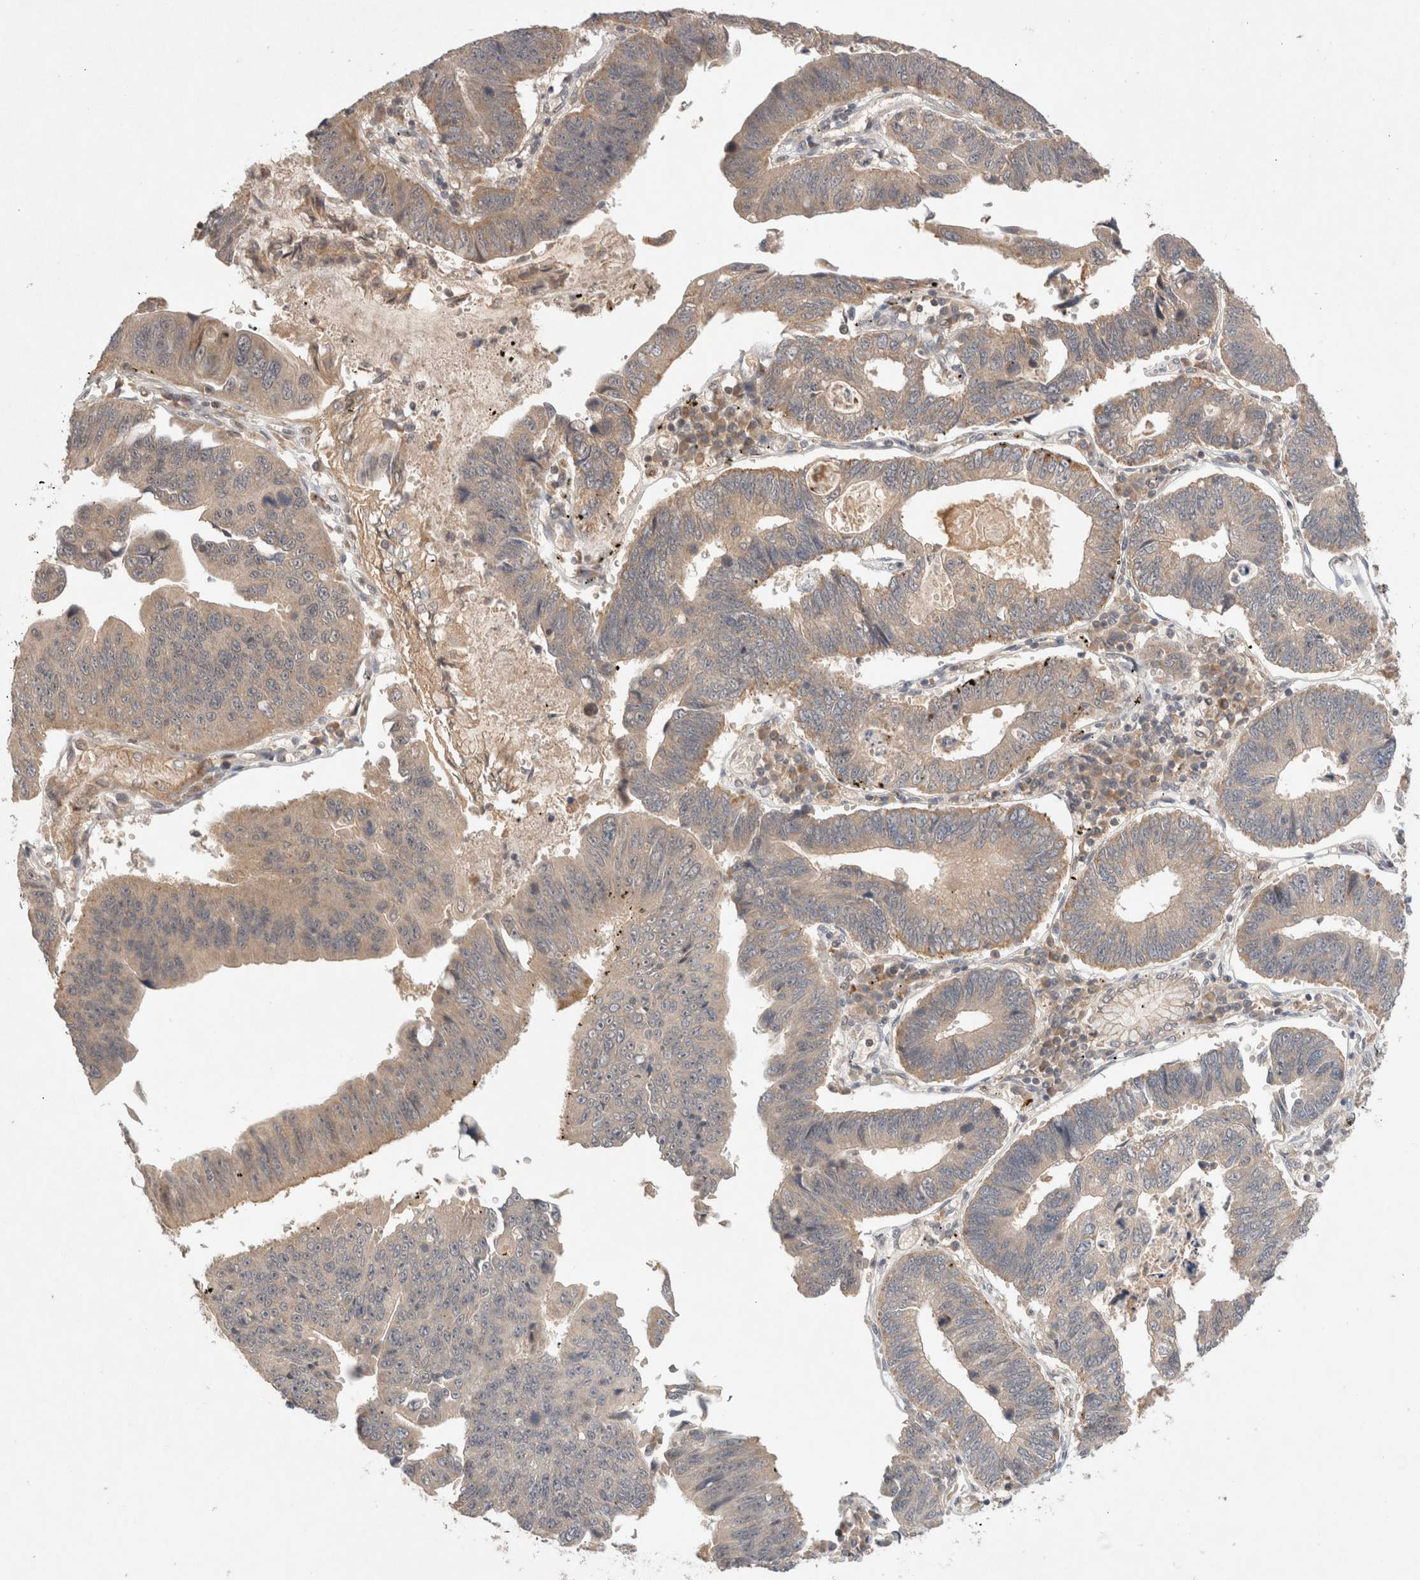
{"staining": {"intensity": "weak", "quantity": "25%-75%", "location": "cytoplasmic/membranous"}, "tissue": "stomach cancer", "cell_type": "Tumor cells", "image_type": "cancer", "snomed": [{"axis": "morphology", "description": "Adenocarcinoma, NOS"}, {"axis": "topography", "description": "Stomach"}], "caption": "Weak cytoplasmic/membranous staining for a protein is present in approximately 25%-75% of tumor cells of stomach adenocarcinoma using immunohistochemistry (IHC).", "gene": "KLHL20", "patient": {"sex": "male", "age": 59}}